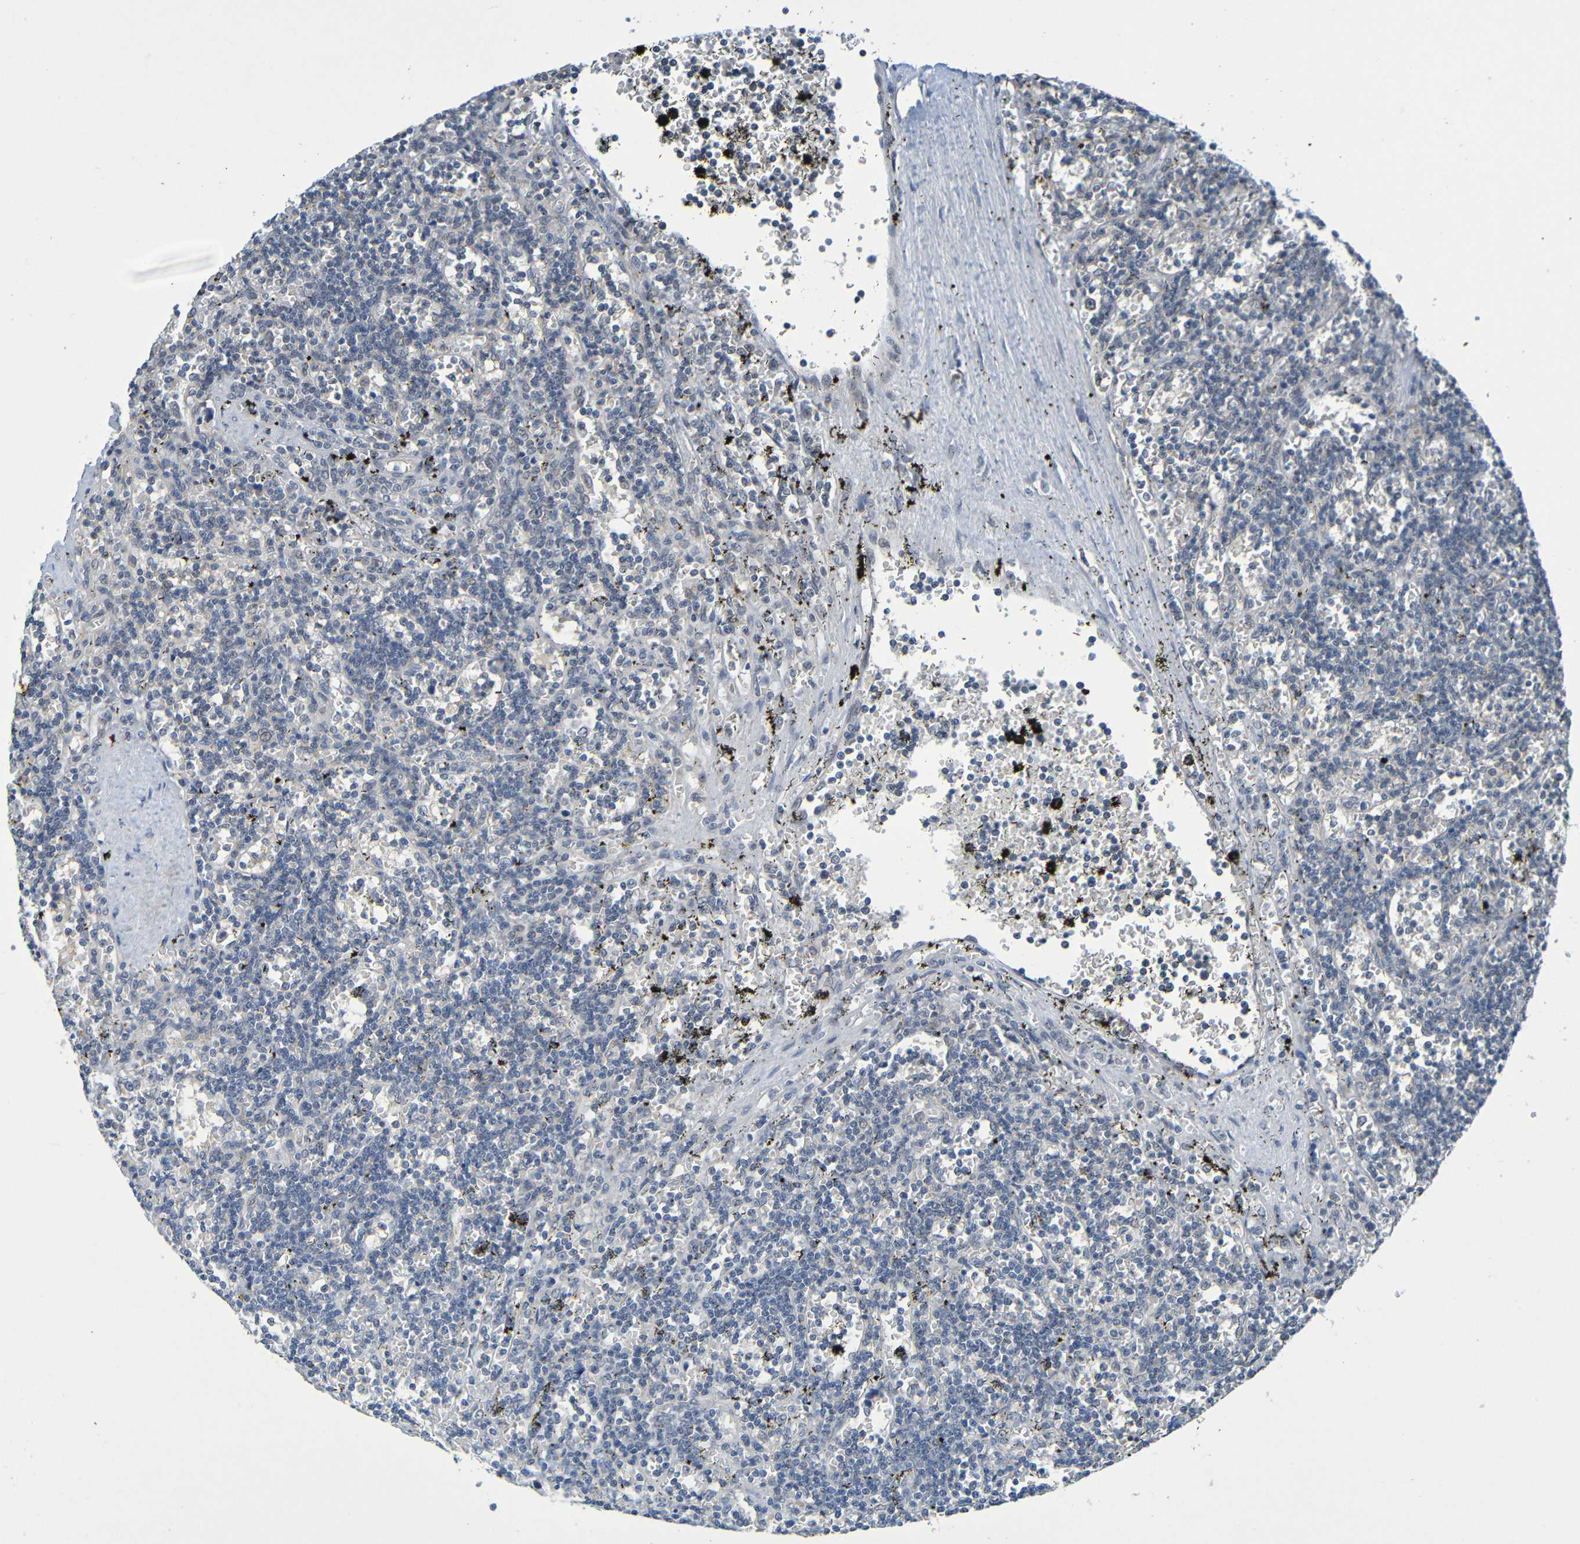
{"staining": {"intensity": "negative", "quantity": "none", "location": "none"}, "tissue": "lymphoma", "cell_type": "Tumor cells", "image_type": "cancer", "snomed": [{"axis": "morphology", "description": "Malignant lymphoma, non-Hodgkin's type, Low grade"}, {"axis": "topography", "description": "Spleen"}], "caption": "Tumor cells are negative for brown protein staining in lymphoma.", "gene": "C3AR1", "patient": {"sex": "male", "age": 60}}